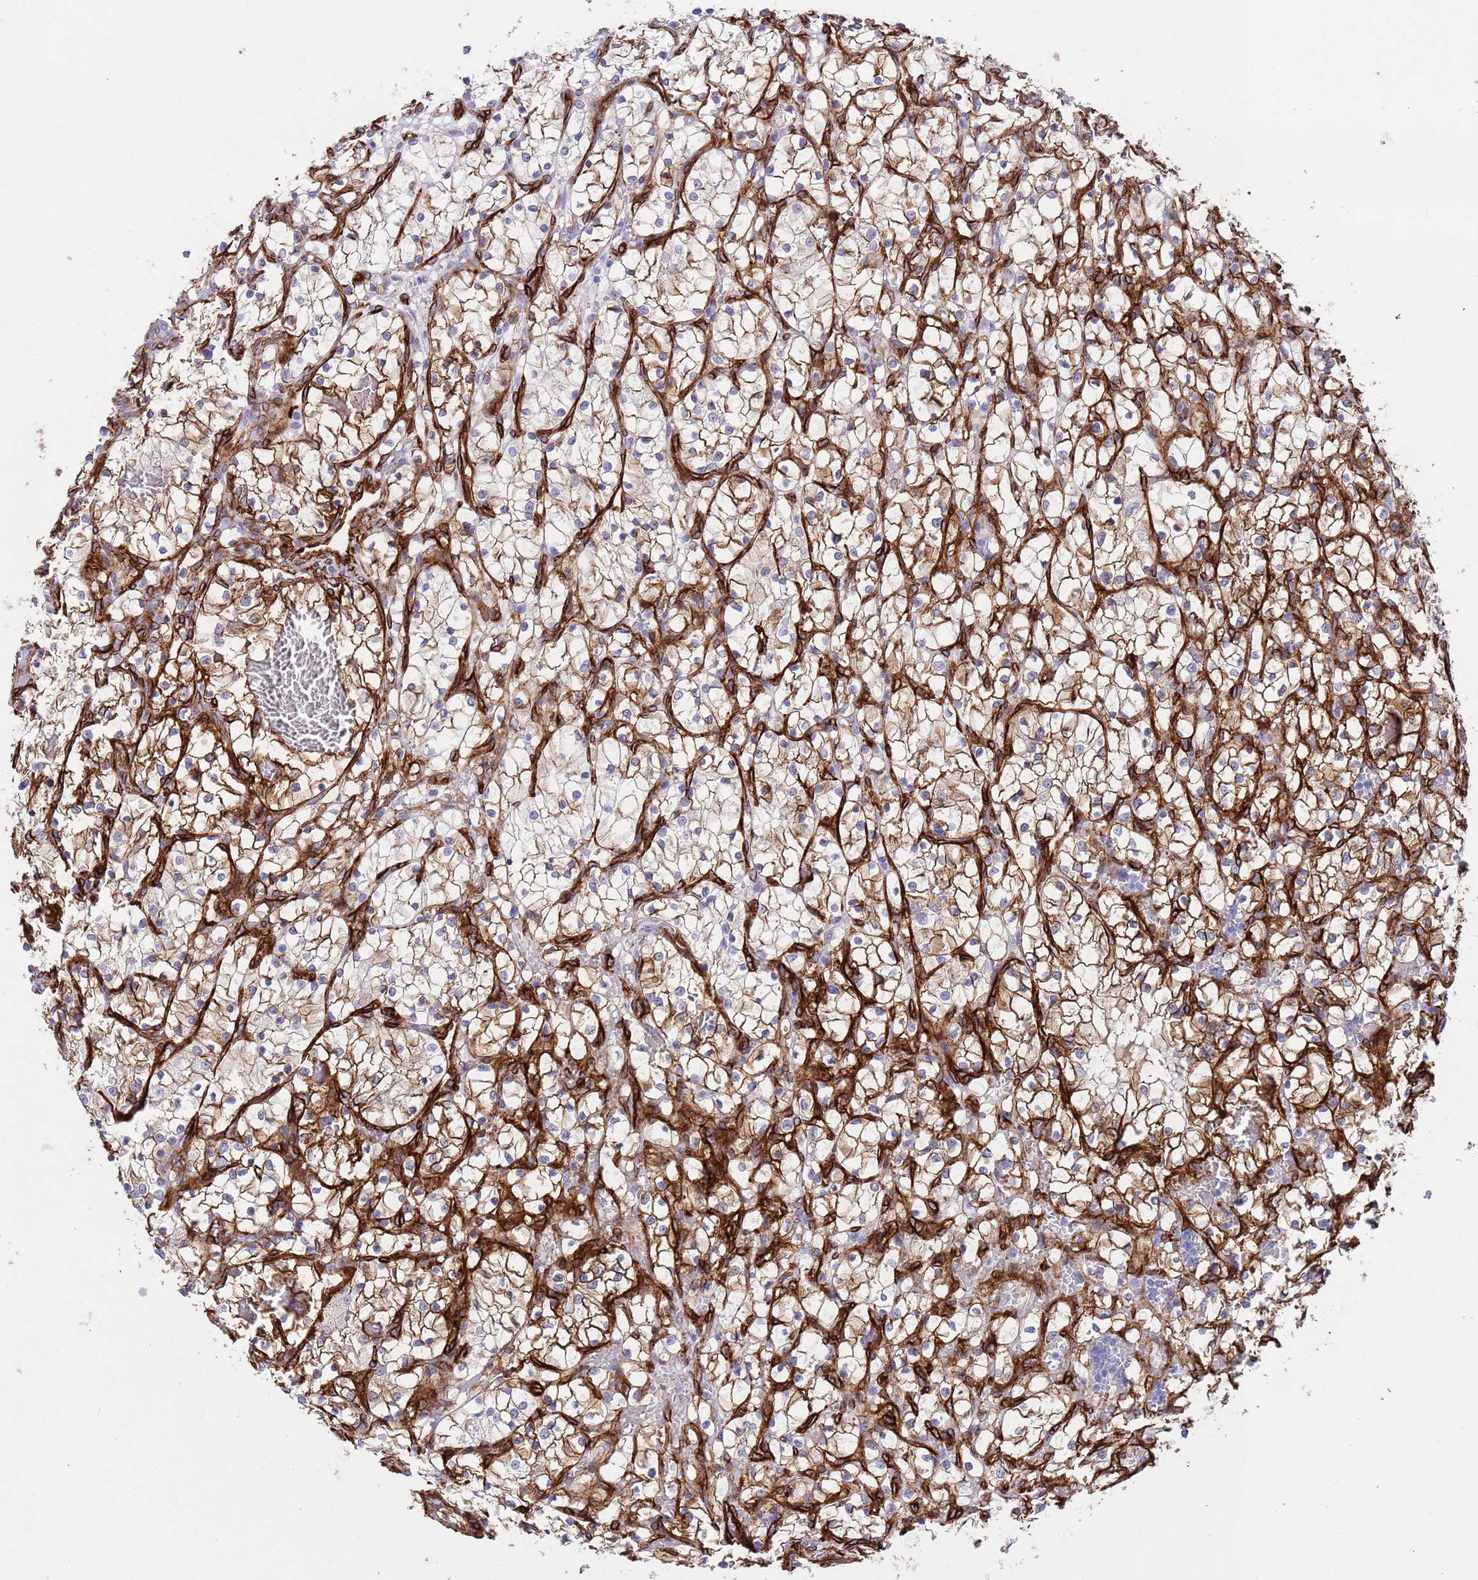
{"staining": {"intensity": "moderate", "quantity": "25%-75%", "location": "cytoplasmic/membranous"}, "tissue": "renal cancer", "cell_type": "Tumor cells", "image_type": "cancer", "snomed": [{"axis": "morphology", "description": "Adenocarcinoma, NOS"}, {"axis": "topography", "description": "Kidney"}], "caption": "A medium amount of moderate cytoplasmic/membranous expression is appreciated in about 25%-75% of tumor cells in adenocarcinoma (renal) tissue.", "gene": "CAV2", "patient": {"sex": "female", "age": 69}}